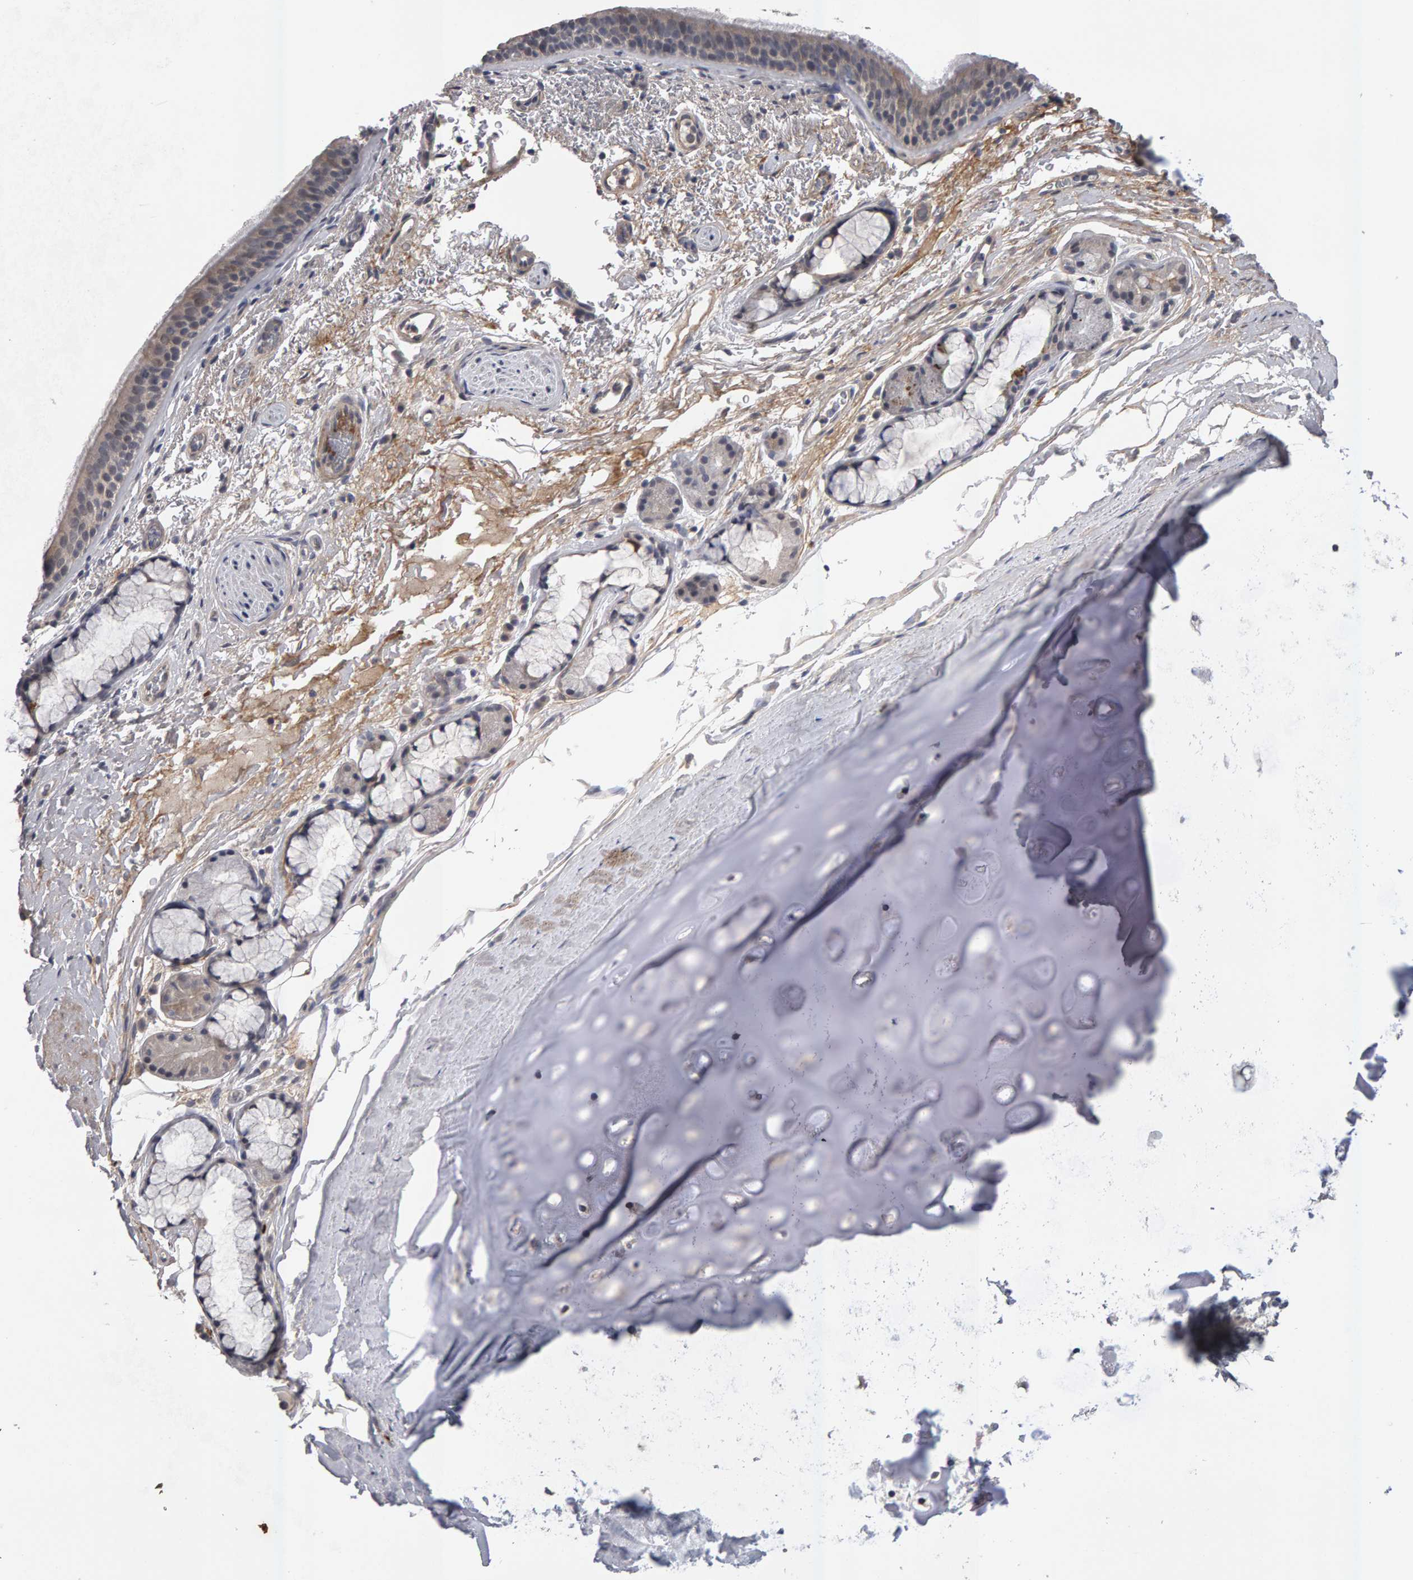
{"staining": {"intensity": "weak", "quantity": ">75%", "location": "cytoplasmic/membranous"}, "tissue": "bronchus", "cell_type": "Respiratory epithelial cells", "image_type": "normal", "snomed": [{"axis": "morphology", "description": "Normal tissue, NOS"}, {"axis": "topography", "description": "Cartilage tissue"}], "caption": "Protein expression analysis of benign human bronchus reveals weak cytoplasmic/membranous expression in about >75% of respiratory epithelial cells. (Stains: DAB in brown, nuclei in blue, Microscopy: brightfield microscopy at high magnification).", "gene": "IPO8", "patient": {"sex": "female", "age": 63}}